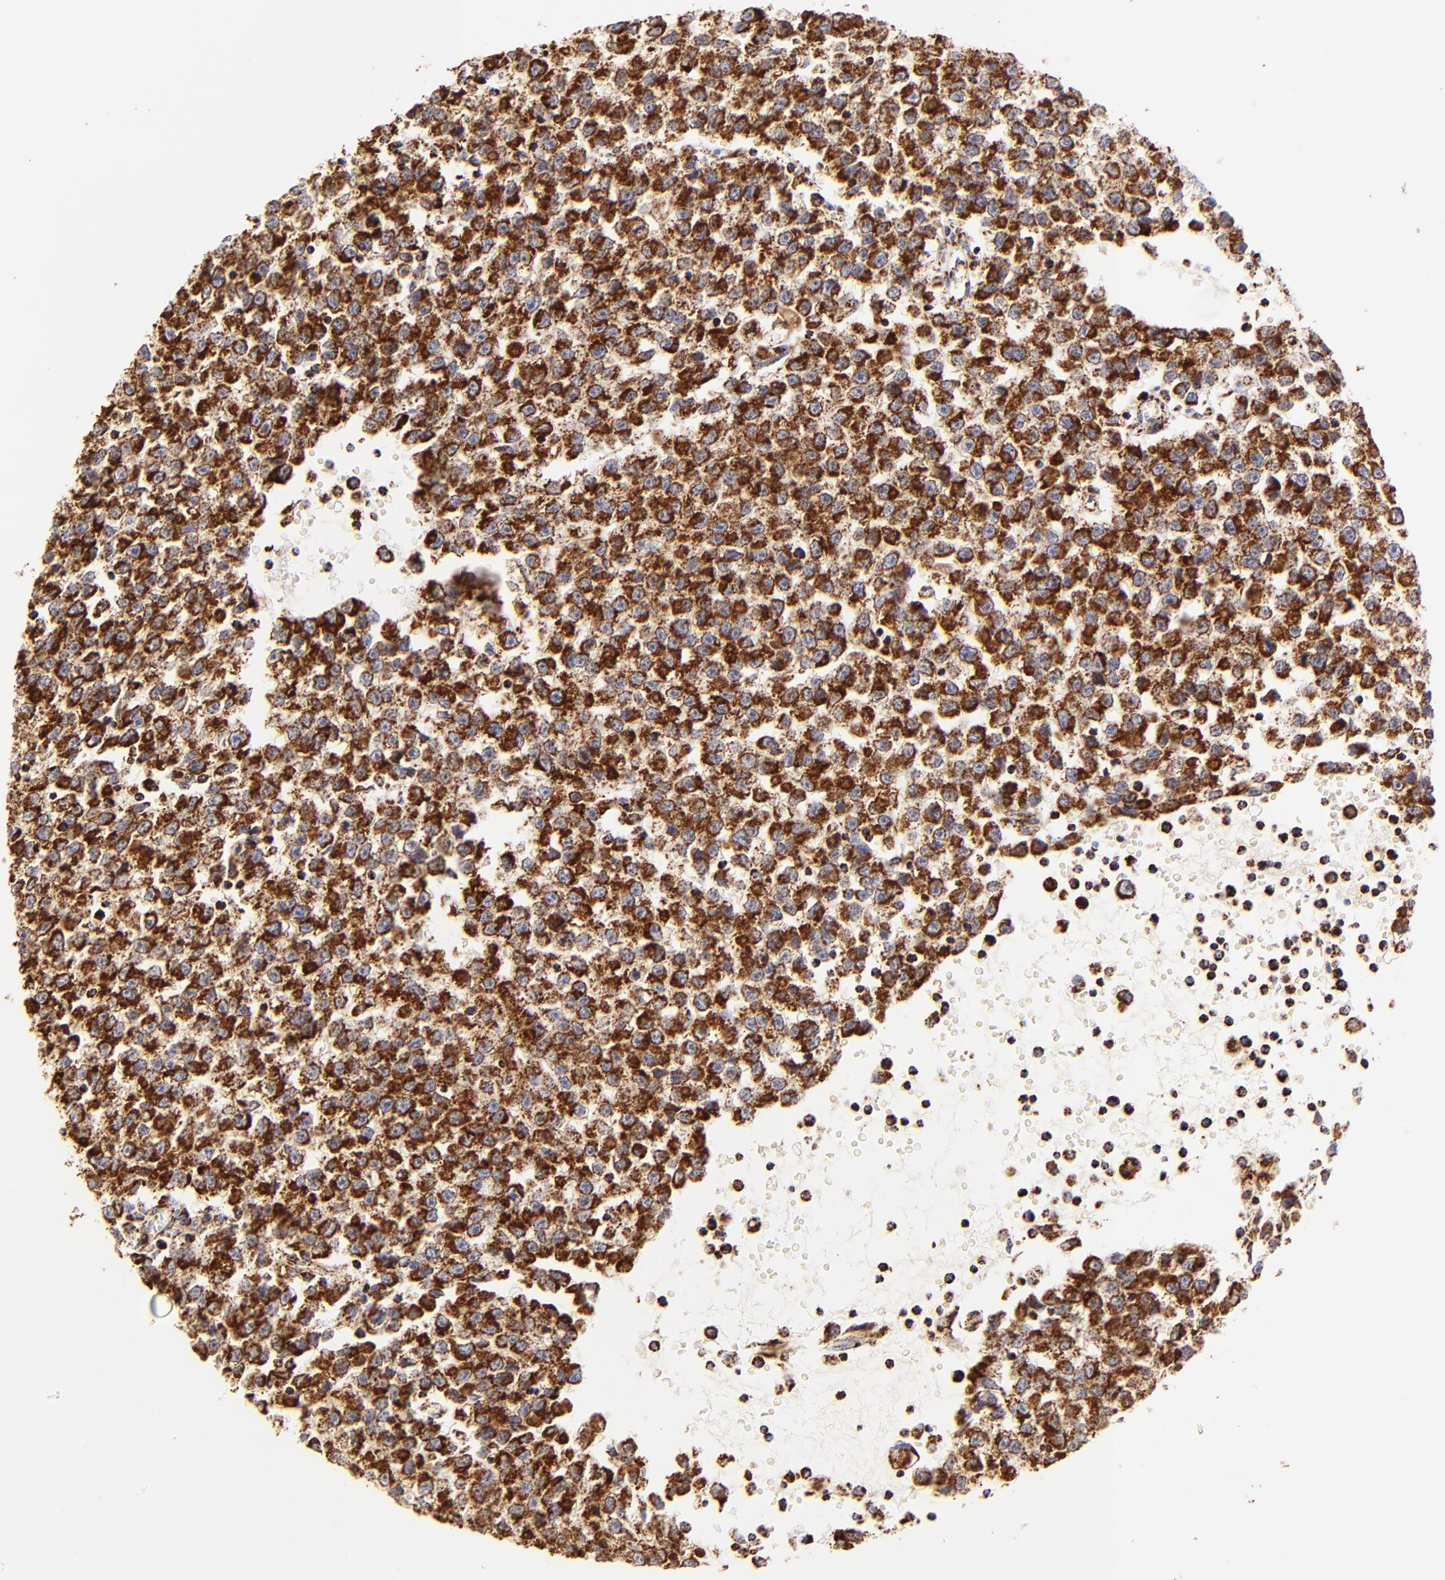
{"staining": {"intensity": "strong", "quantity": ">75%", "location": "cytoplasmic/membranous"}, "tissue": "testis cancer", "cell_type": "Tumor cells", "image_type": "cancer", "snomed": [{"axis": "morphology", "description": "Seminoma, NOS"}, {"axis": "topography", "description": "Testis"}], "caption": "Strong cytoplasmic/membranous protein positivity is seen in approximately >75% of tumor cells in testis seminoma. (Brightfield microscopy of DAB IHC at high magnification).", "gene": "ECH1", "patient": {"sex": "male", "age": 35}}